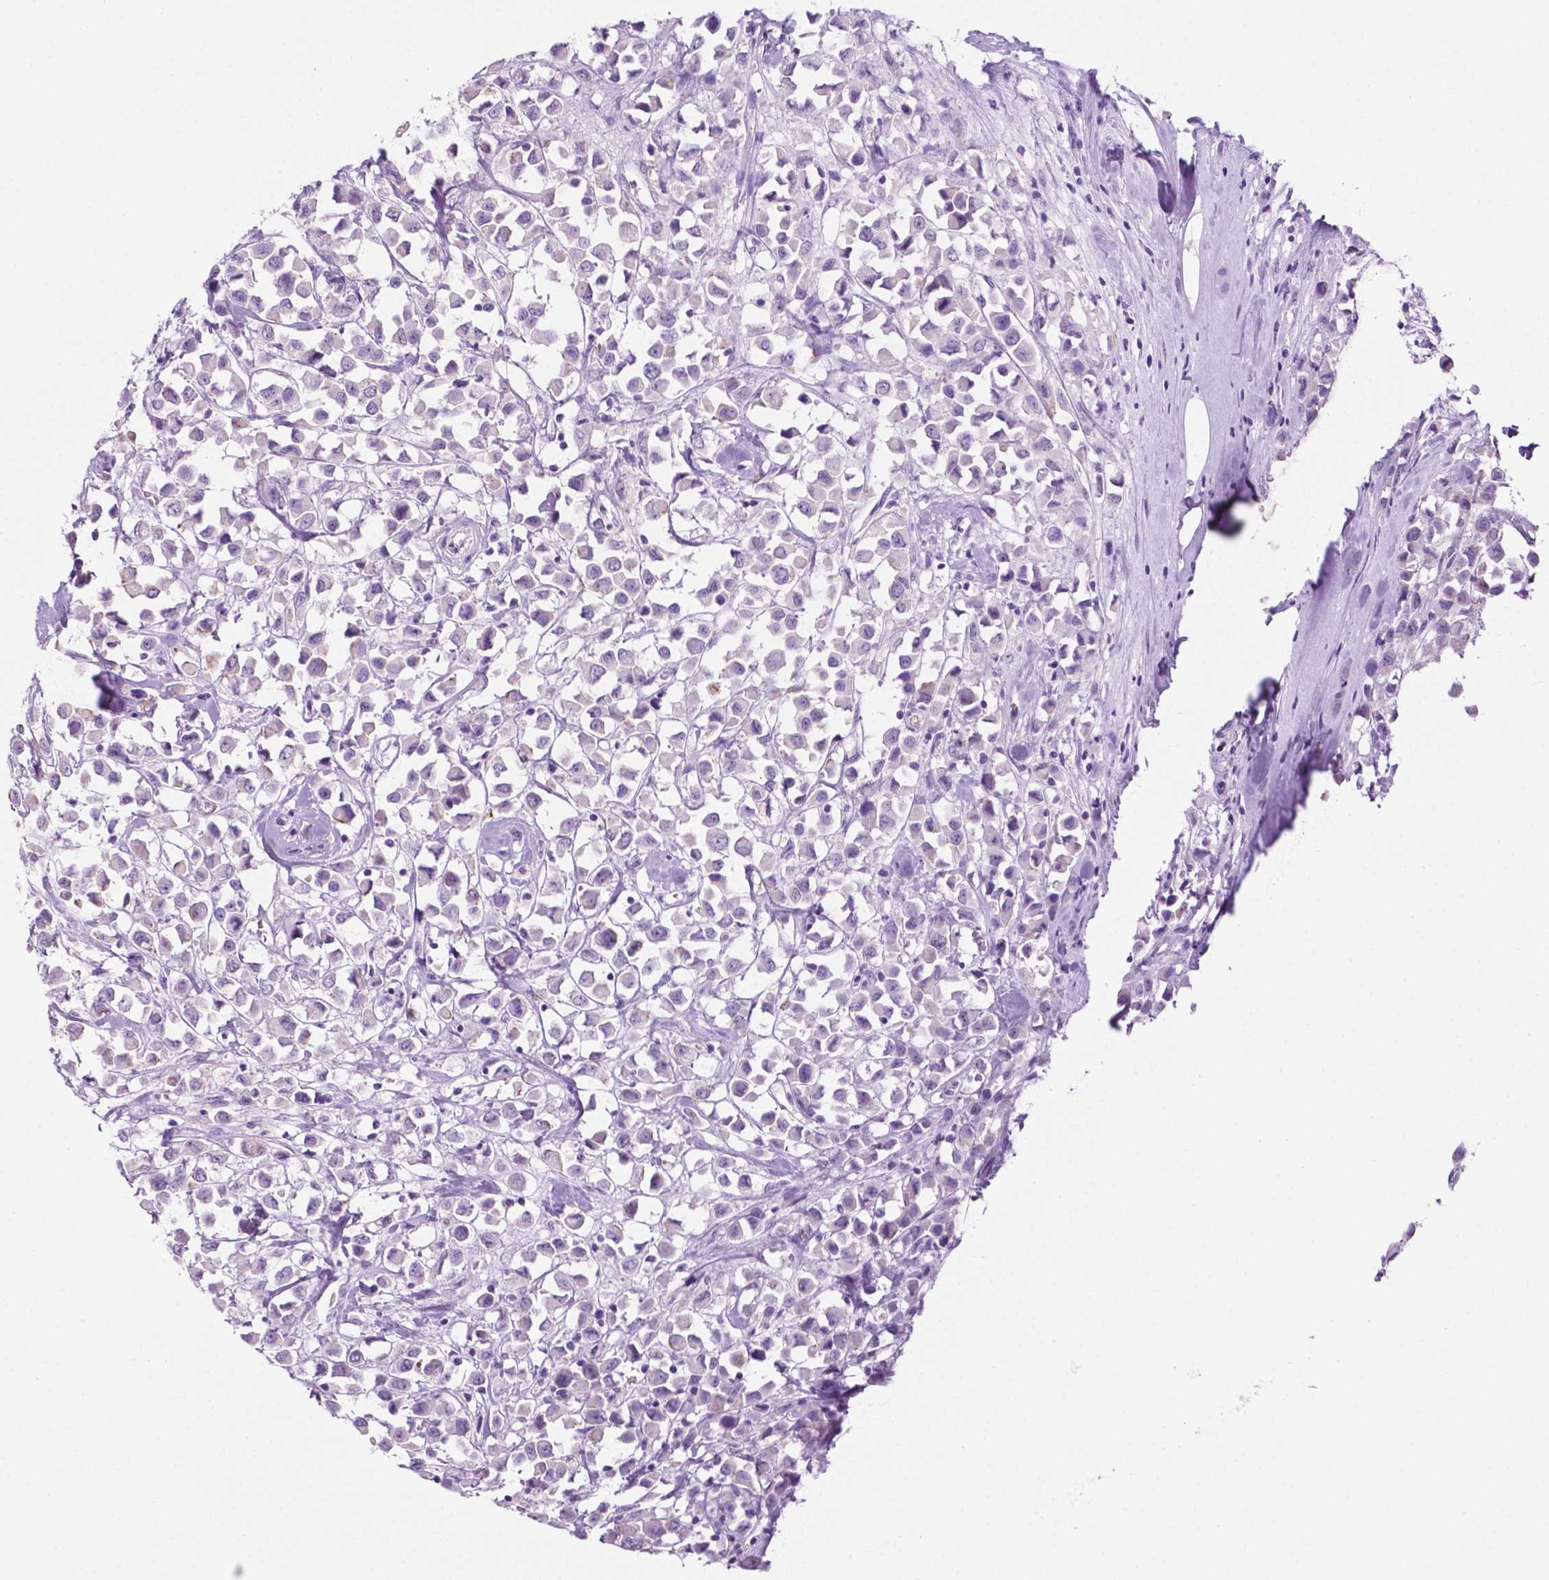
{"staining": {"intensity": "negative", "quantity": "none", "location": "none"}, "tissue": "breast cancer", "cell_type": "Tumor cells", "image_type": "cancer", "snomed": [{"axis": "morphology", "description": "Duct carcinoma"}, {"axis": "topography", "description": "Breast"}], "caption": "An immunohistochemistry micrograph of breast cancer (invasive ductal carcinoma) is shown. There is no staining in tumor cells of breast cancer (invasive ductal carcinoma).", "gene": "PHGR1", "patient": {"sex": "female", "age": 61}}